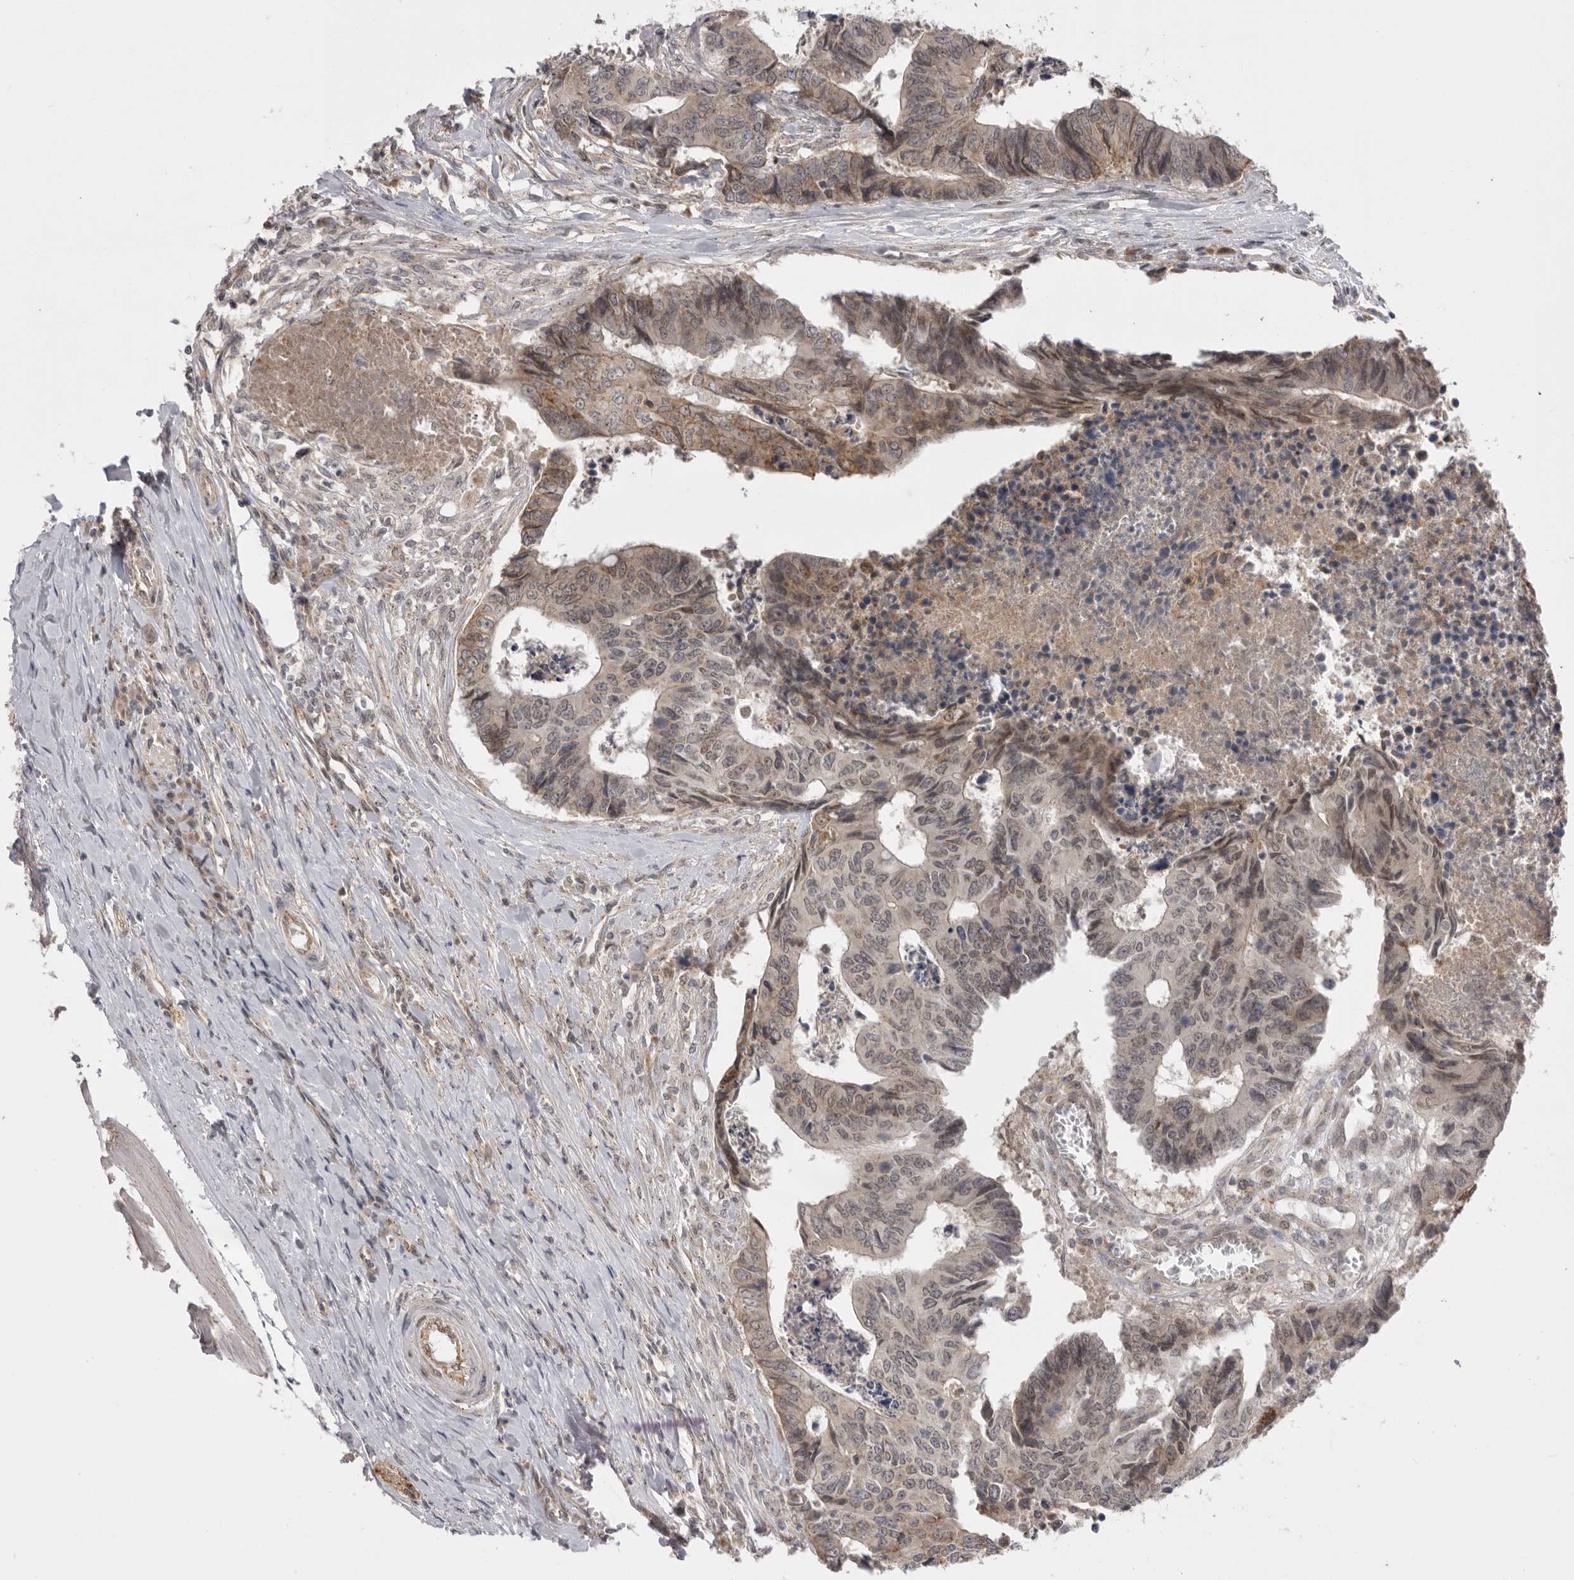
{"staining": {"intensity": "weak", "quantity": "25%-75%", "location": "cytoplasmic/membranous"}, "tissue": "colorectal cancer", "cell_type": "Tumor cells", "image_type": "cancer", "snomed": [{"axis": "morphology", "description": "Adenocarcinoma, NOS"}, {"axis": "topography", "description": "Rectum"}], "caption": "The micrograph displays staining of adenocarcinoma (colorectal), revealing weak cytoplasmic/membranous protein positivity (brown color) within tumor cells. (IHC, brightfield microscopy, high magnification).", "gene": "TLR3", "patient": {"sex": "male", "age": 84}}